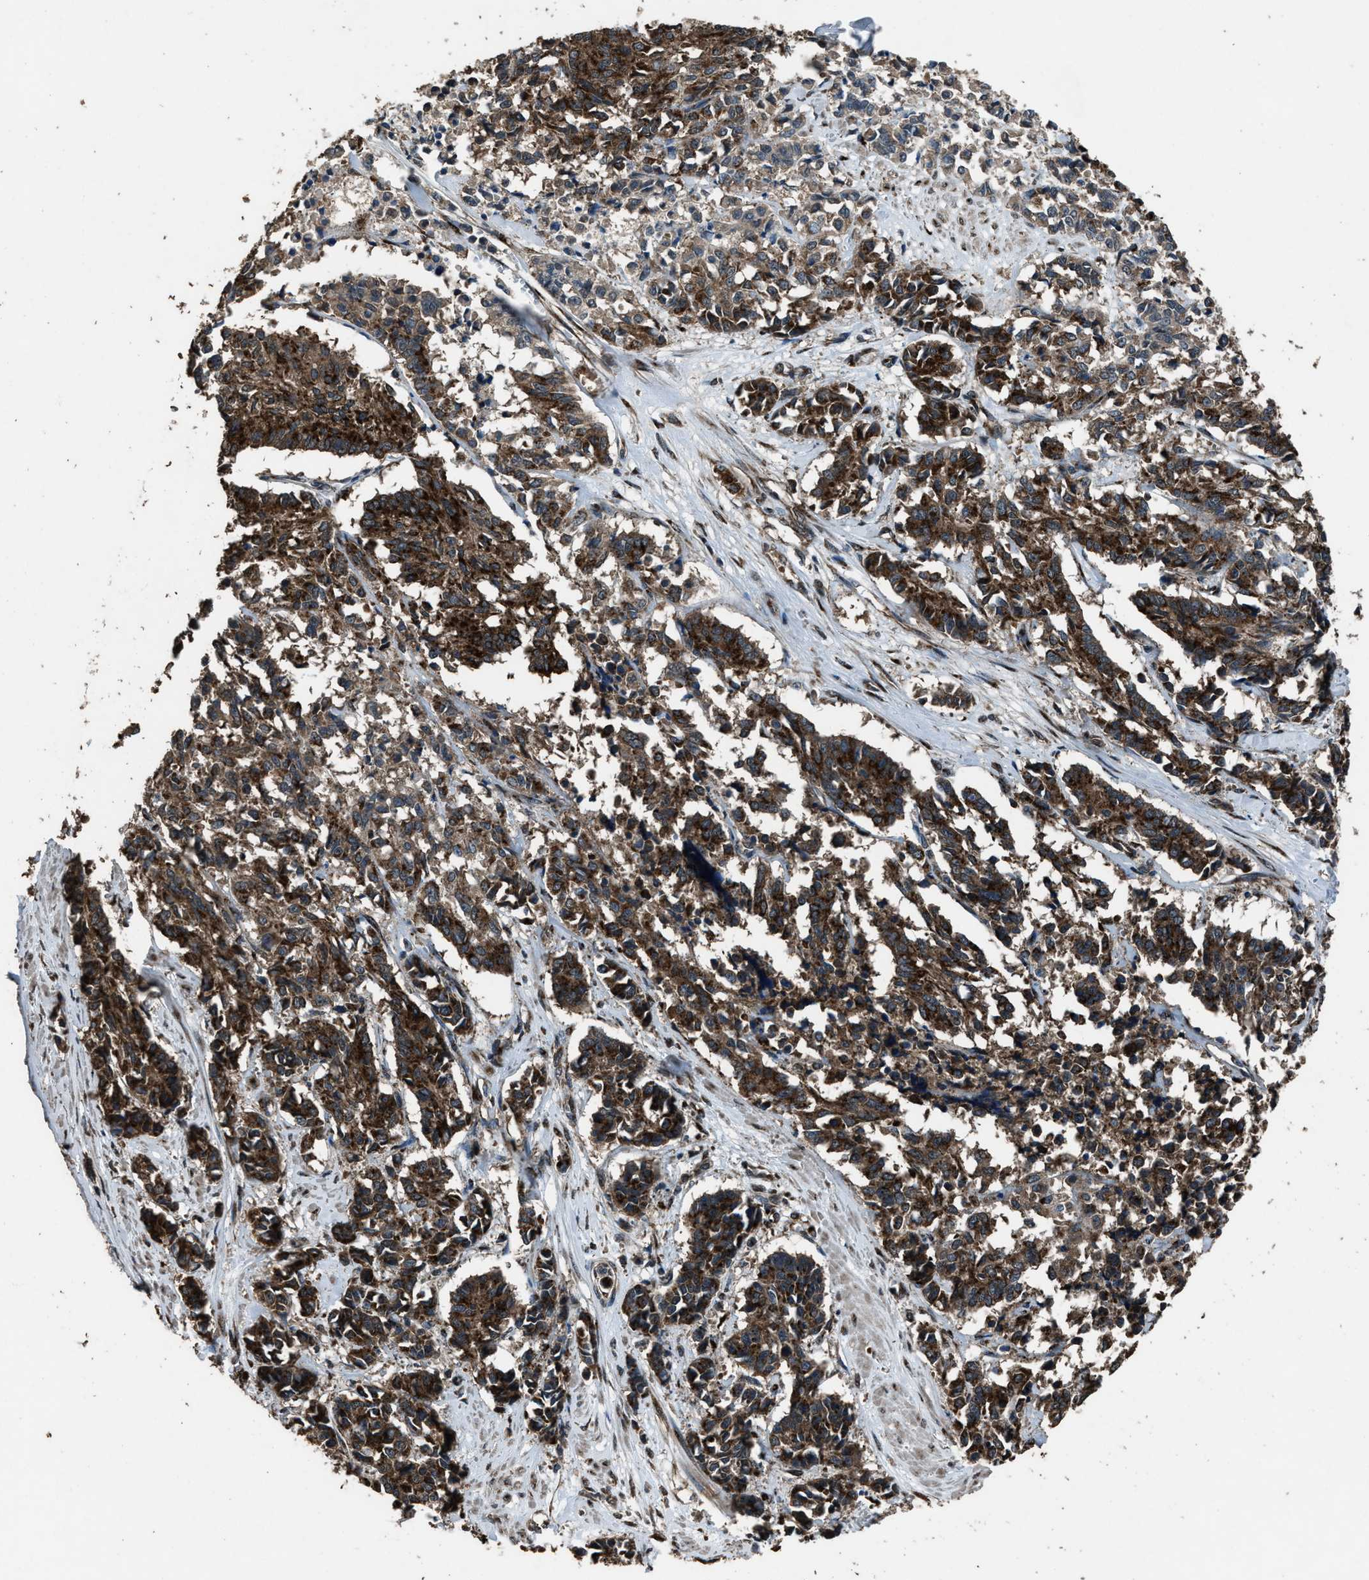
{"staining": {"intensity": "strong", "quantity": ">75%", "location": "cytoplasmic/membranous"}, "tissue": "cervical cancer", "cell_type": "Tumor cells", "image_type": "cancer", "snomed": [{"axis": "morphology", "description": "Squamous cell carcinoma, NOS"}, {"axis": "topography", "description": "Cervix"}], "caption": "IHC micrograph of neoplastic tissue: human cervical cancer (squamous cell carcinoma) stained using immunohistochemistry displays high levels of strong protein expression localized specifically in the cytoplasmic/membranous of tumor cells, appearing as a cytoplasmic/membranous brown color.", "gene": "SLC38A10", "patient": {"sex": "female", "age": 35}}